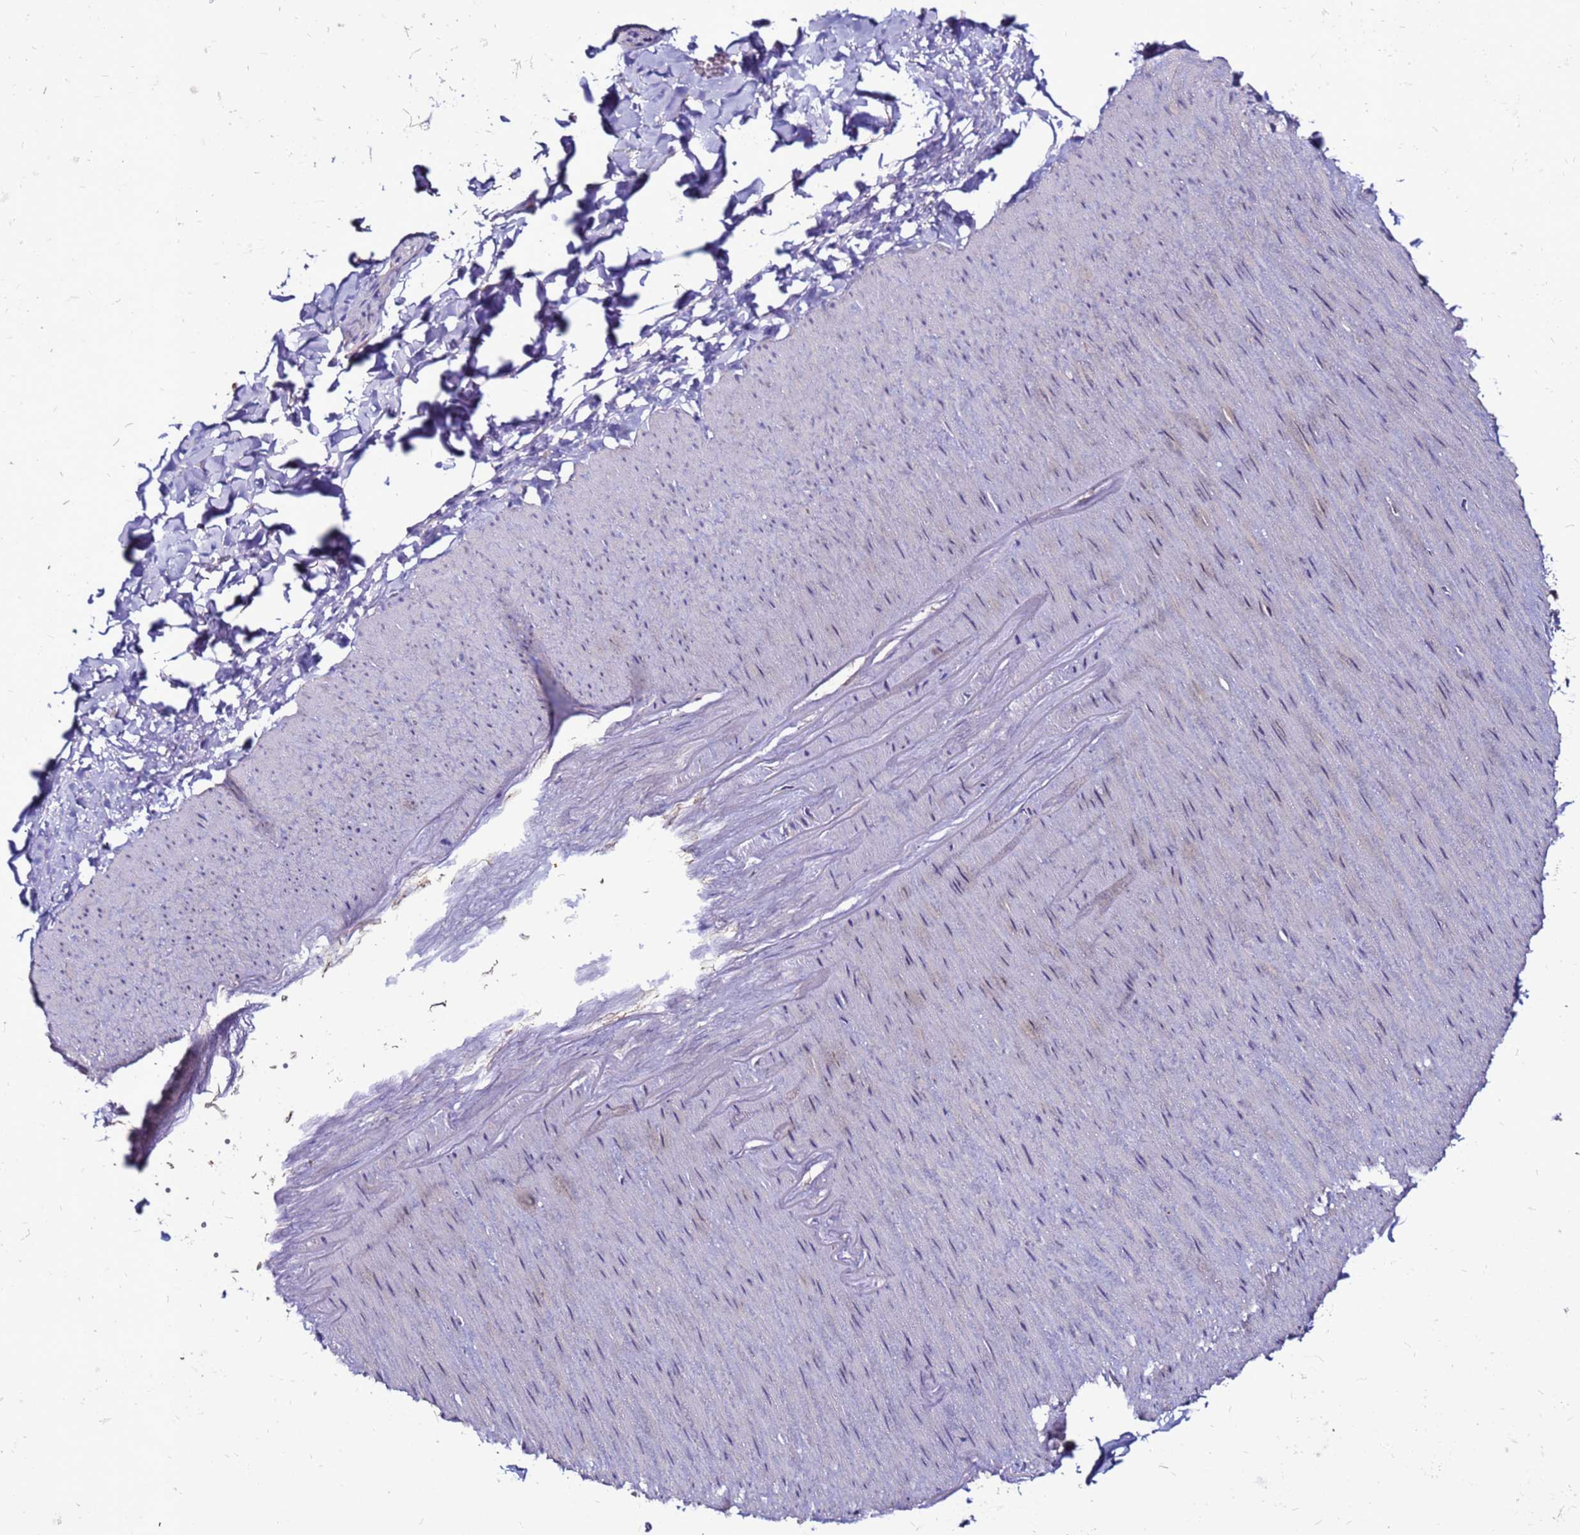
{"staining": {"intensity": "negative", "quantity": "none", "location": "none"}, "tissue": "adipose tissue", "cell_type": "Adipocytes", "image_type": "normal", "snomed": [{"axis": "morphology", "description": "Normal tissue, NOS"}, {"axis": "topography", "description": "Gallbladder"}, {"axis": "topography", "description": "Peripheral nerve tissue"}], "caption": "Micrograph shows no significant protein positivity in adipocytes of benign adipose tissue. (Brightfield microscopy of DAB (3,3'-diaminobenzidine) immunohistochemistry at high magnification).", "gene": "NRN1L", "patient": {"sex": "male", "age": 38}}